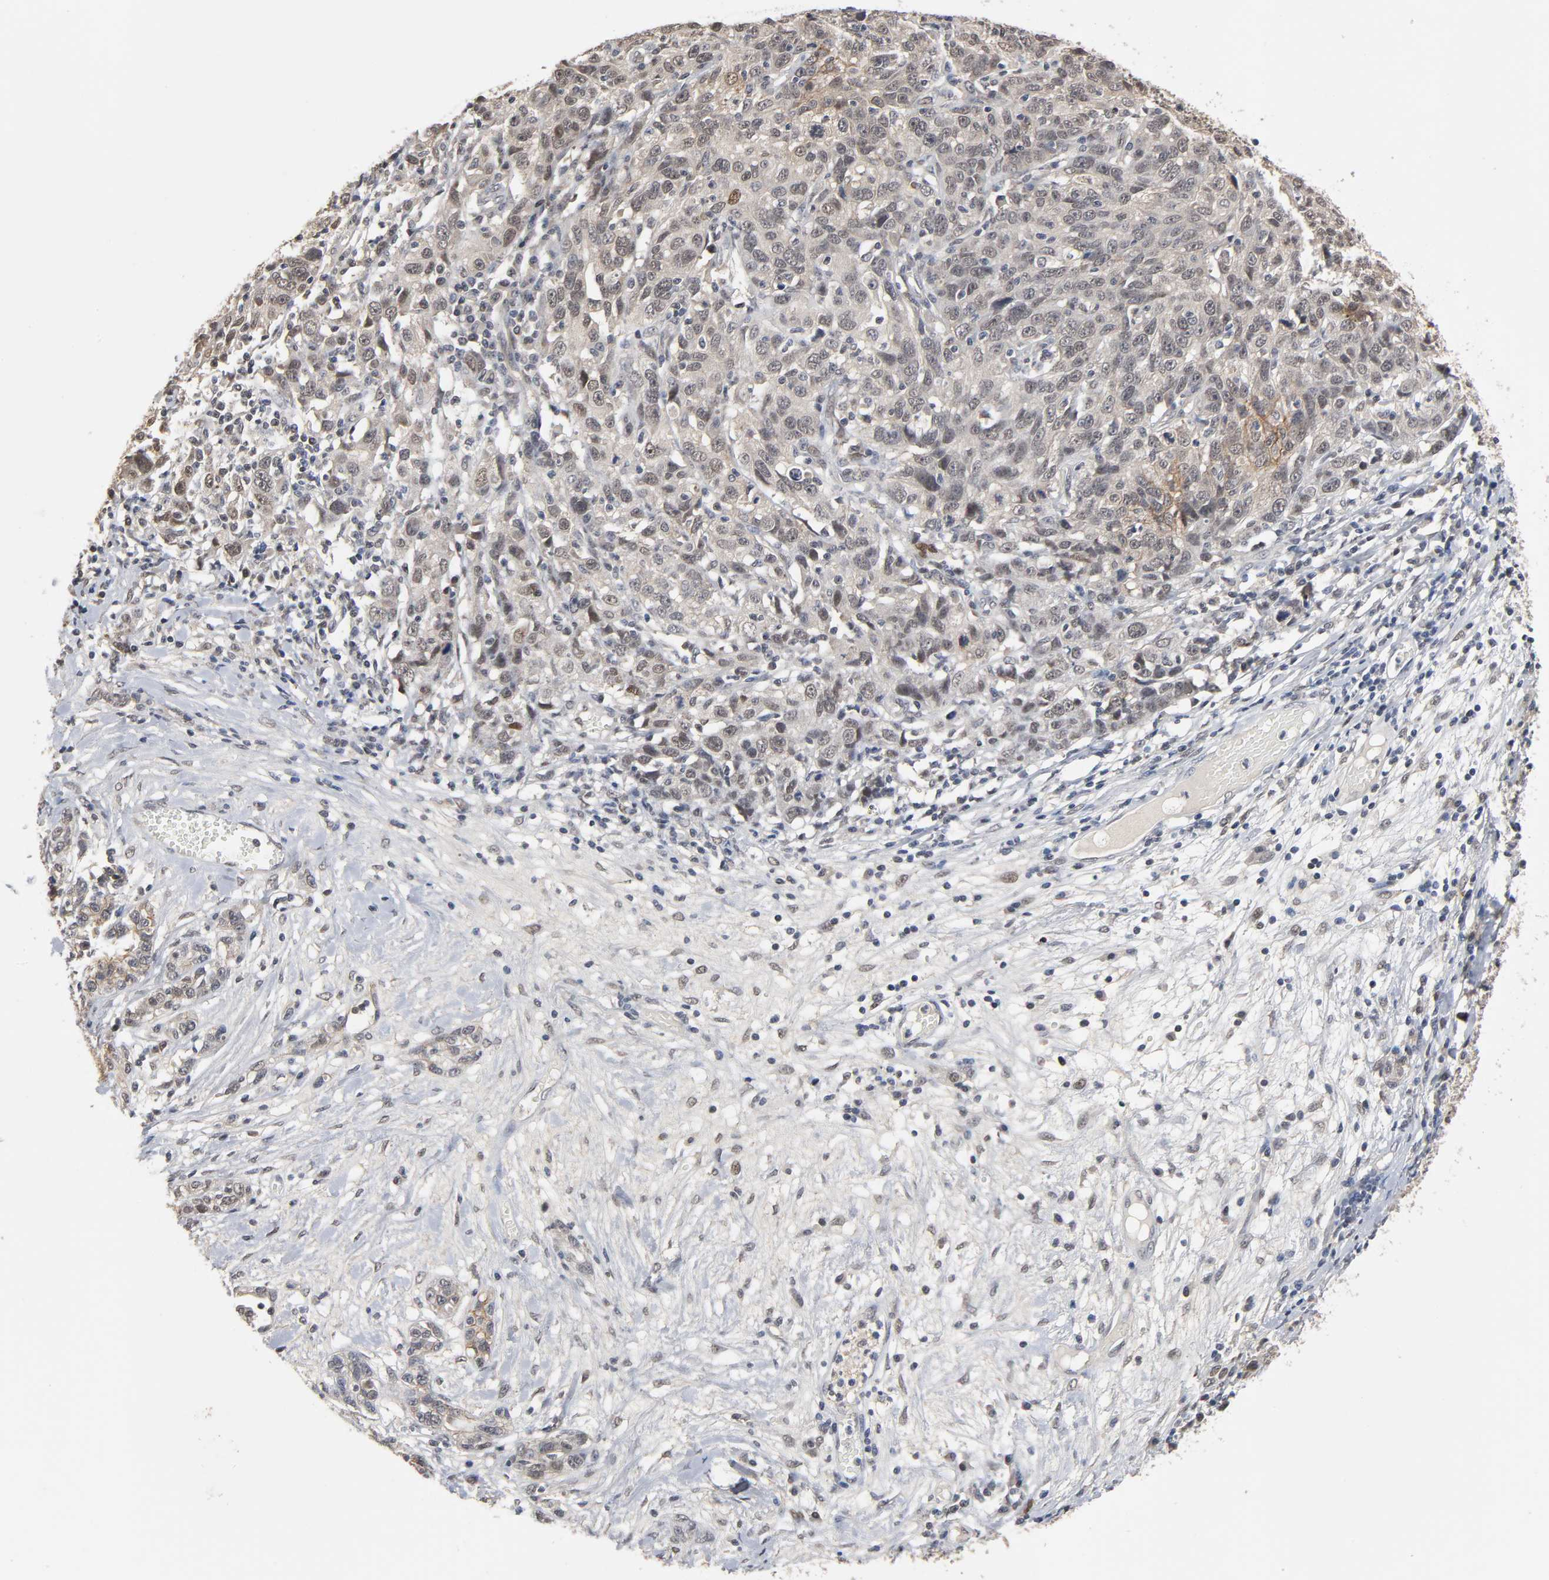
{"staining": {"intensity": "moderate", "quantity": "25%-75%", "location": "cytoplasmic/membranous,nuclear"}, "tissue": "ovarian cancer", "cell_type": "Tumor cells", "image_type": "cancer", "snomed": [{"axis": "morphology", "description": "Cystadenocarcinoma, serous, NOS"}, {"axis": "topography", "description": "Ovary"}], "caption": "The micrograph displays immunohistochemical staining of ovarian serous cystadenocarcinoma. There is moderate cytoplasmic/membranous and nuclear staining is present in about 25%-75% of tumor cells.", "gene": "HTR1E", "patient": {"sex": "female", "age": 71}}